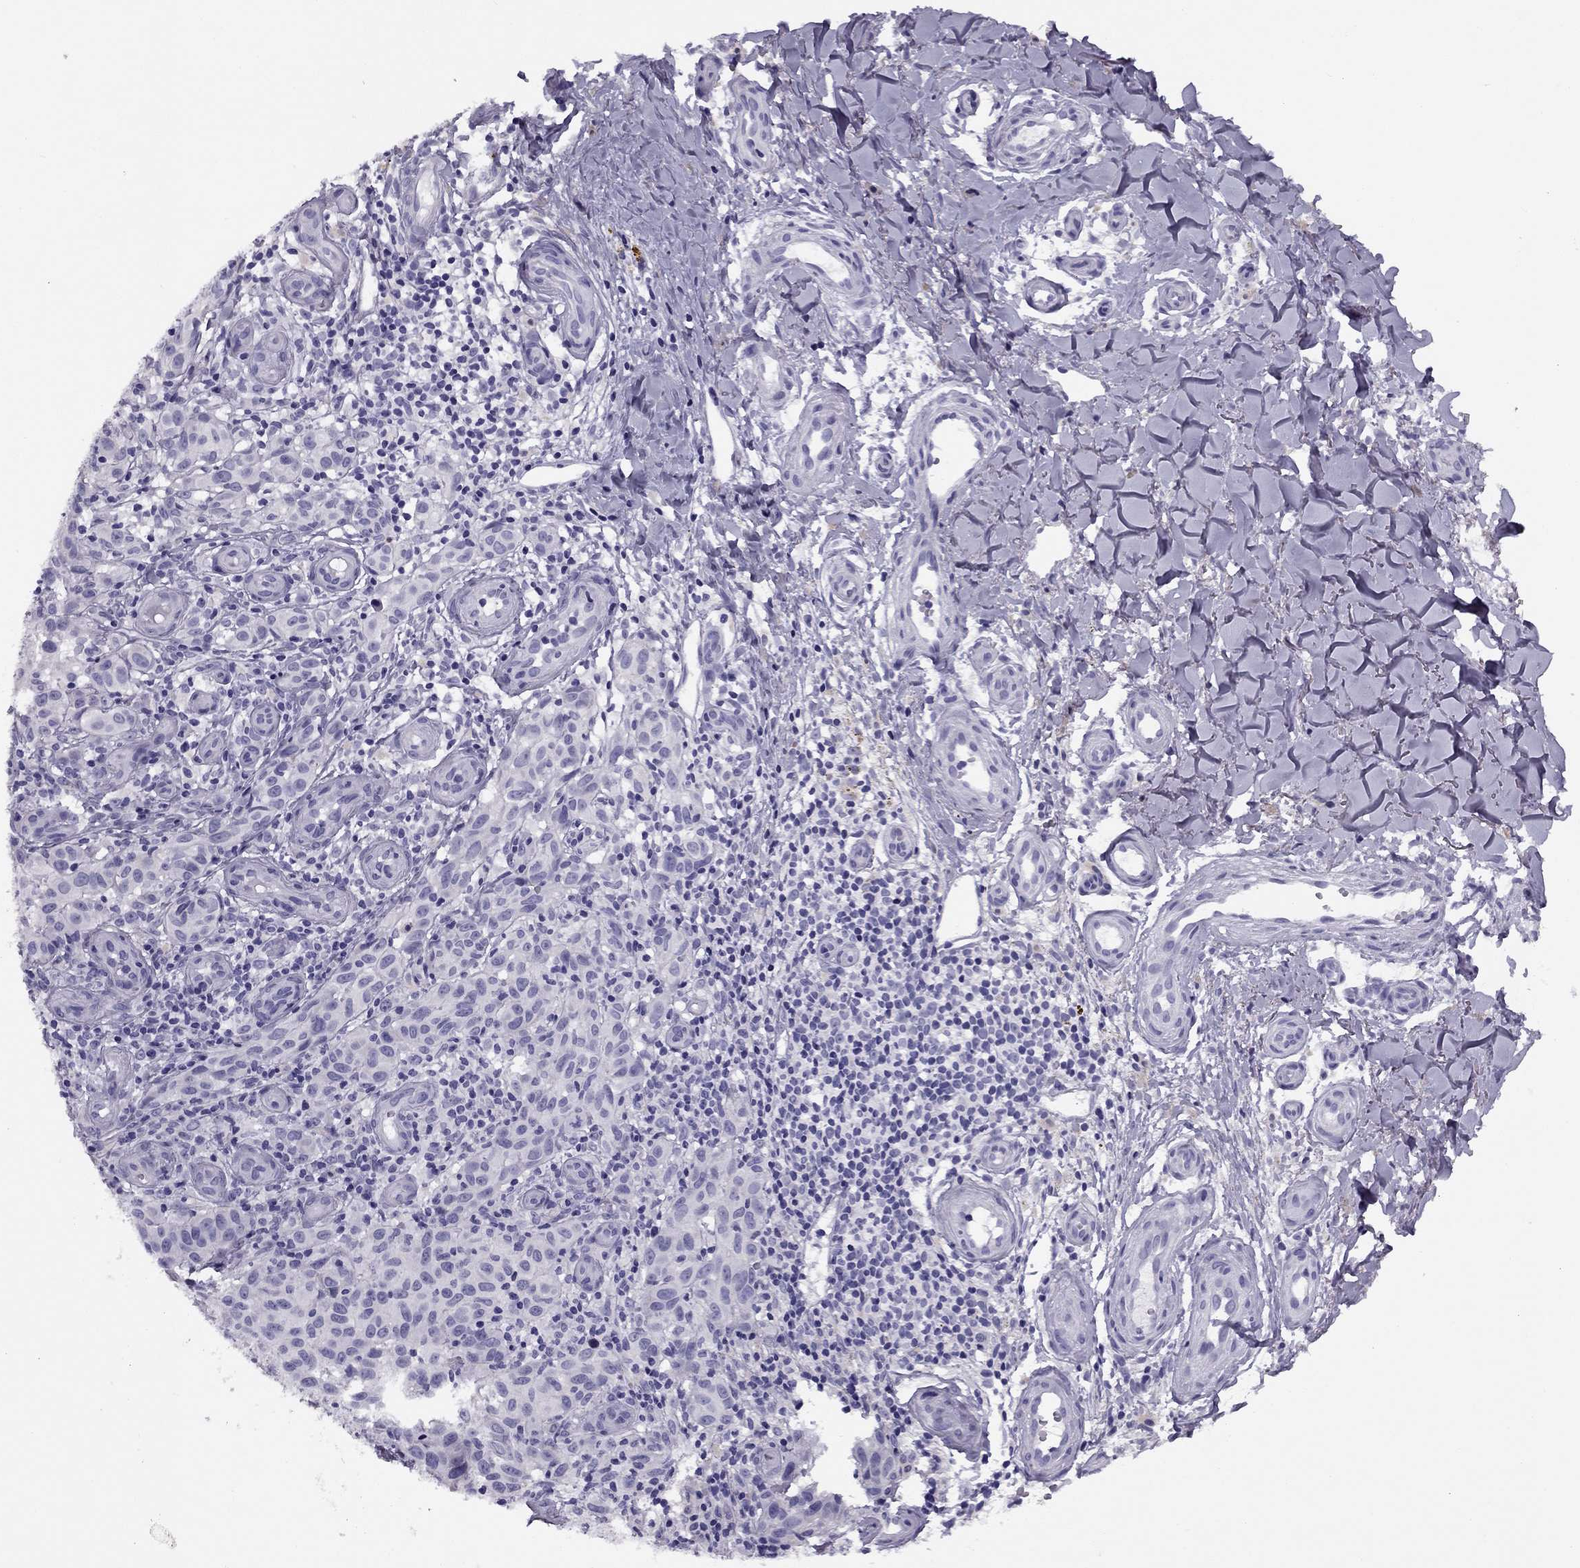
{"staining": {"intensity": "negative", "quantity": "none", "location": "none"}, "tissue": "melanoma", "cell_type": "Tumor cells", "image_type": "cancer", "snomed": [{"axis": "morphology", "description": "Malignant melanoma, NOS"}, {"axis": "topography", "description": "Skin"}], "caption": "Immunohistochemical staining of human melanoma demonstrates no significant staining in tumor cells.", "gene": "MC5R", "patient": {"sex": "female", "age": 53}}